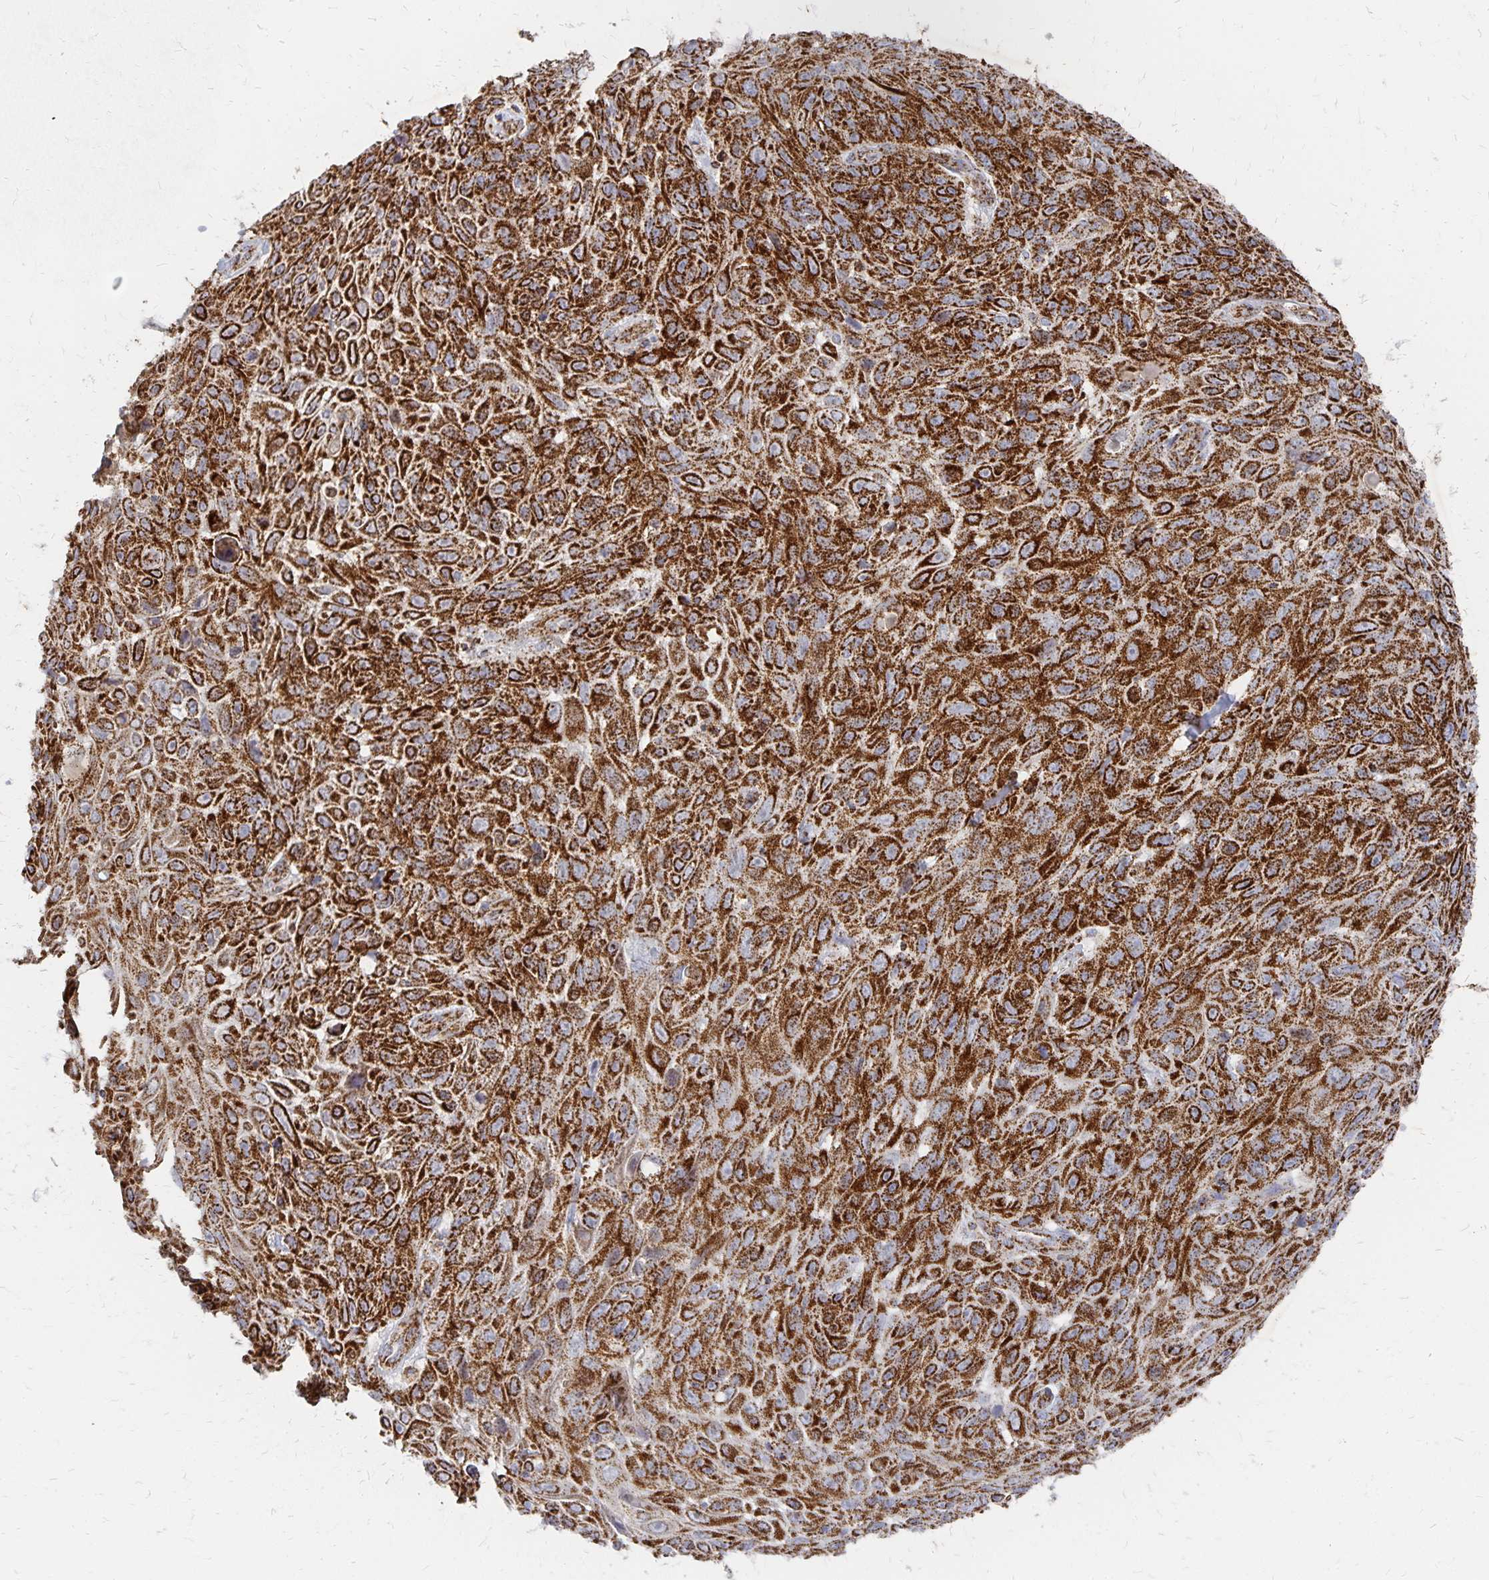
{"staining": {"intensity": "strong", "quantity": ">75%", "location": "cytoplasmic/membranous"}, "tissue": "skin cancer", "cell_type": "Tumor cells", "image_type": "cancer", "snomed": [{"axis": "morphology", "description": "Squamous cell carcinoma, NOS"}, {"axis": "topography", "description": "Skin"}], "caption": "Skin squamous cell carcinoma stained with a protein marker reveals strong staining in tumor cells.", "gene": "STOML2", "patient": {"sex": "male", "age": 82}}